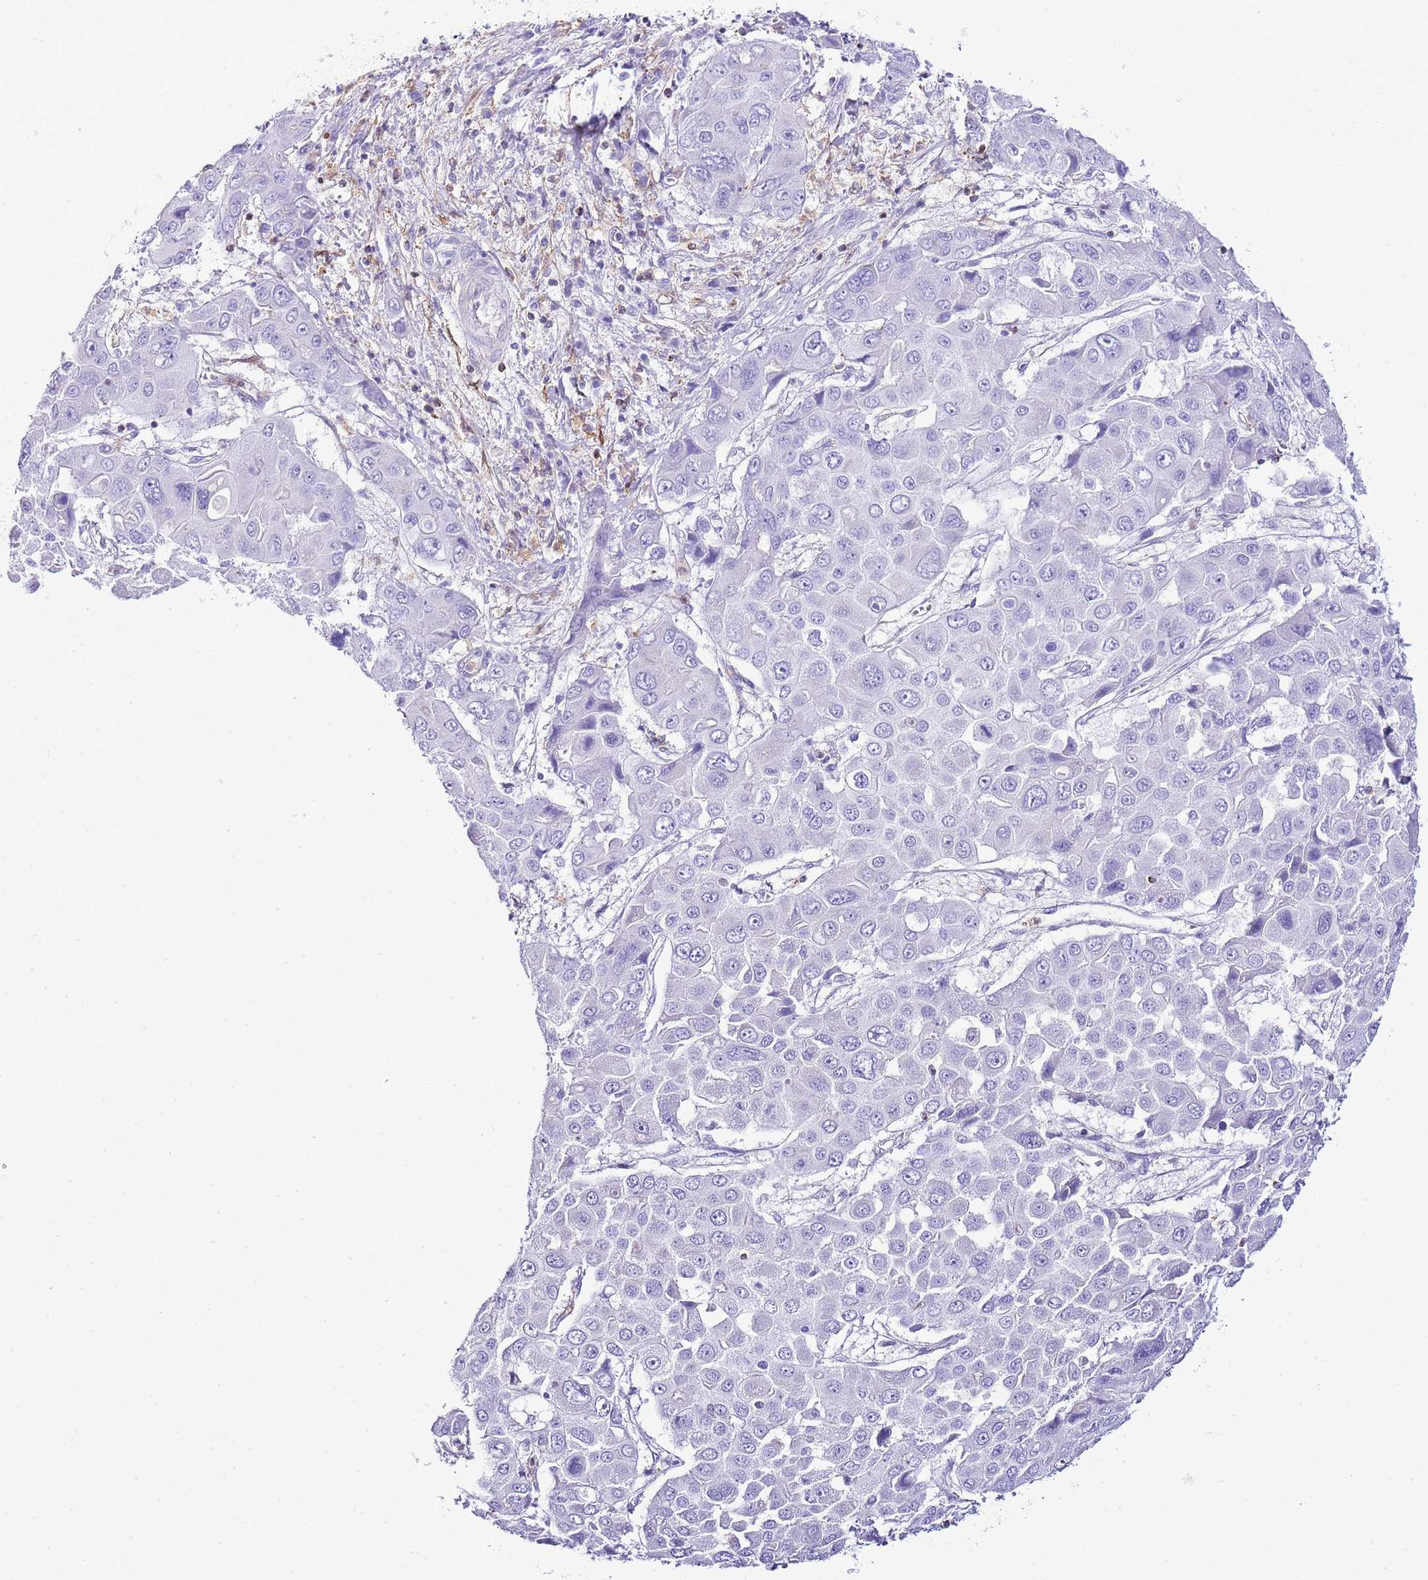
{"staining": {"intensity": "negative", "quantity": "none", "location": "none"}, "tissue": "liver cancer", "cell_type": "Tumor cells", "image_type": "cancer", "snomed": [{"axis": "morphology", "description": "Cholangiocarcinoma"}, {"axis": "topography", "description": "Liver"}], "caption": "The photomicrograph exhibits no significant expression in tumor cells of liver cancer (cholangiocarcinoma).", "gene": "CNN2", "patient": {"sex": "male", "age": 67}}